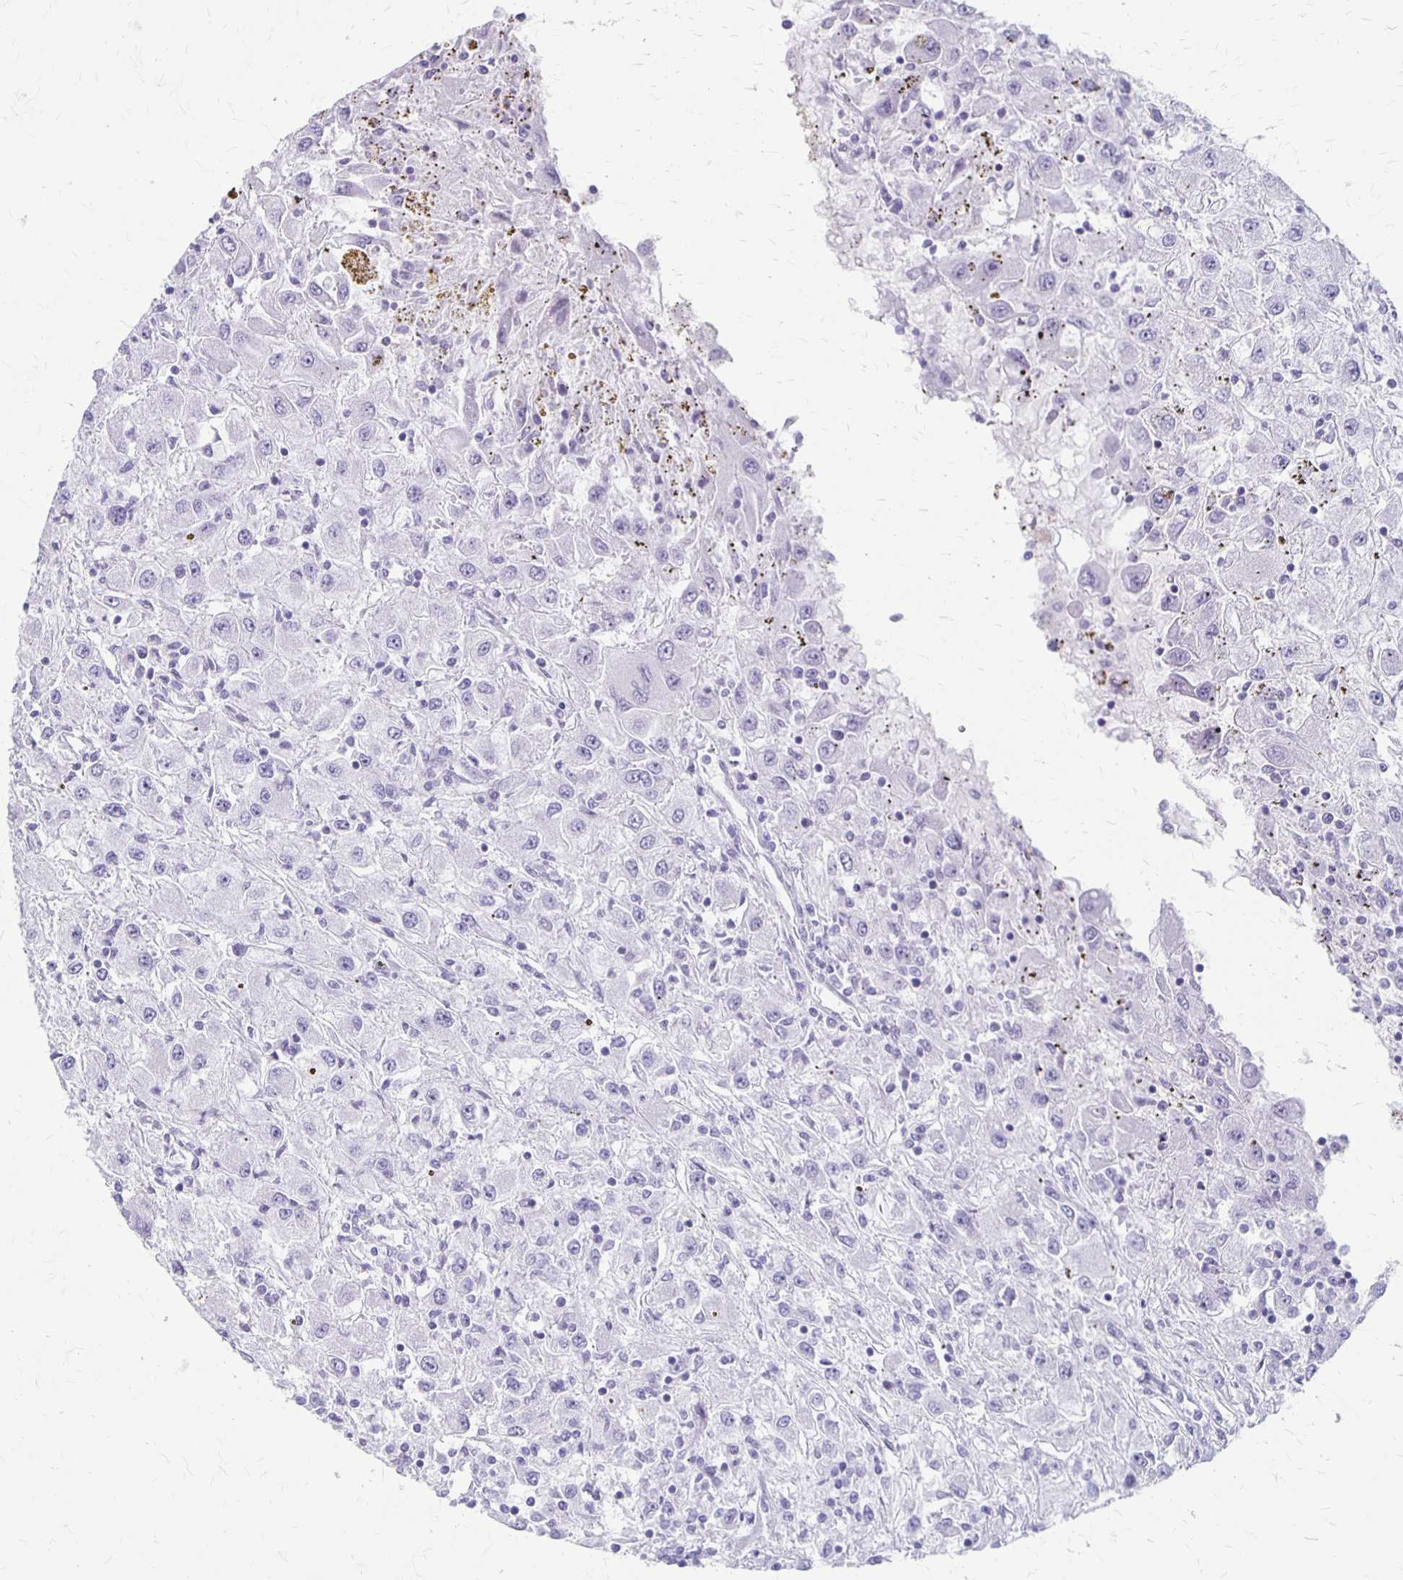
{"staining": {"intensity": "negative", "quantity": "none", "location": "none"}, "tissue": "renal cancer", "cell_type": "Tumor cells", "image_type": "cancer", "snomed": [{"axis": "morphology", "description": "Adenocarcinoma, NOS"}, {"axis": "topography", "description": "Kidney"}], "caption": "Immunohistochemistry (IHC) image of adenocarcinoma (renal) stained for a protein (brown), which shows no positivity in tumor cells.", "gene": "MAGEC2", "patient": {"sex": "female", "age": 67}}